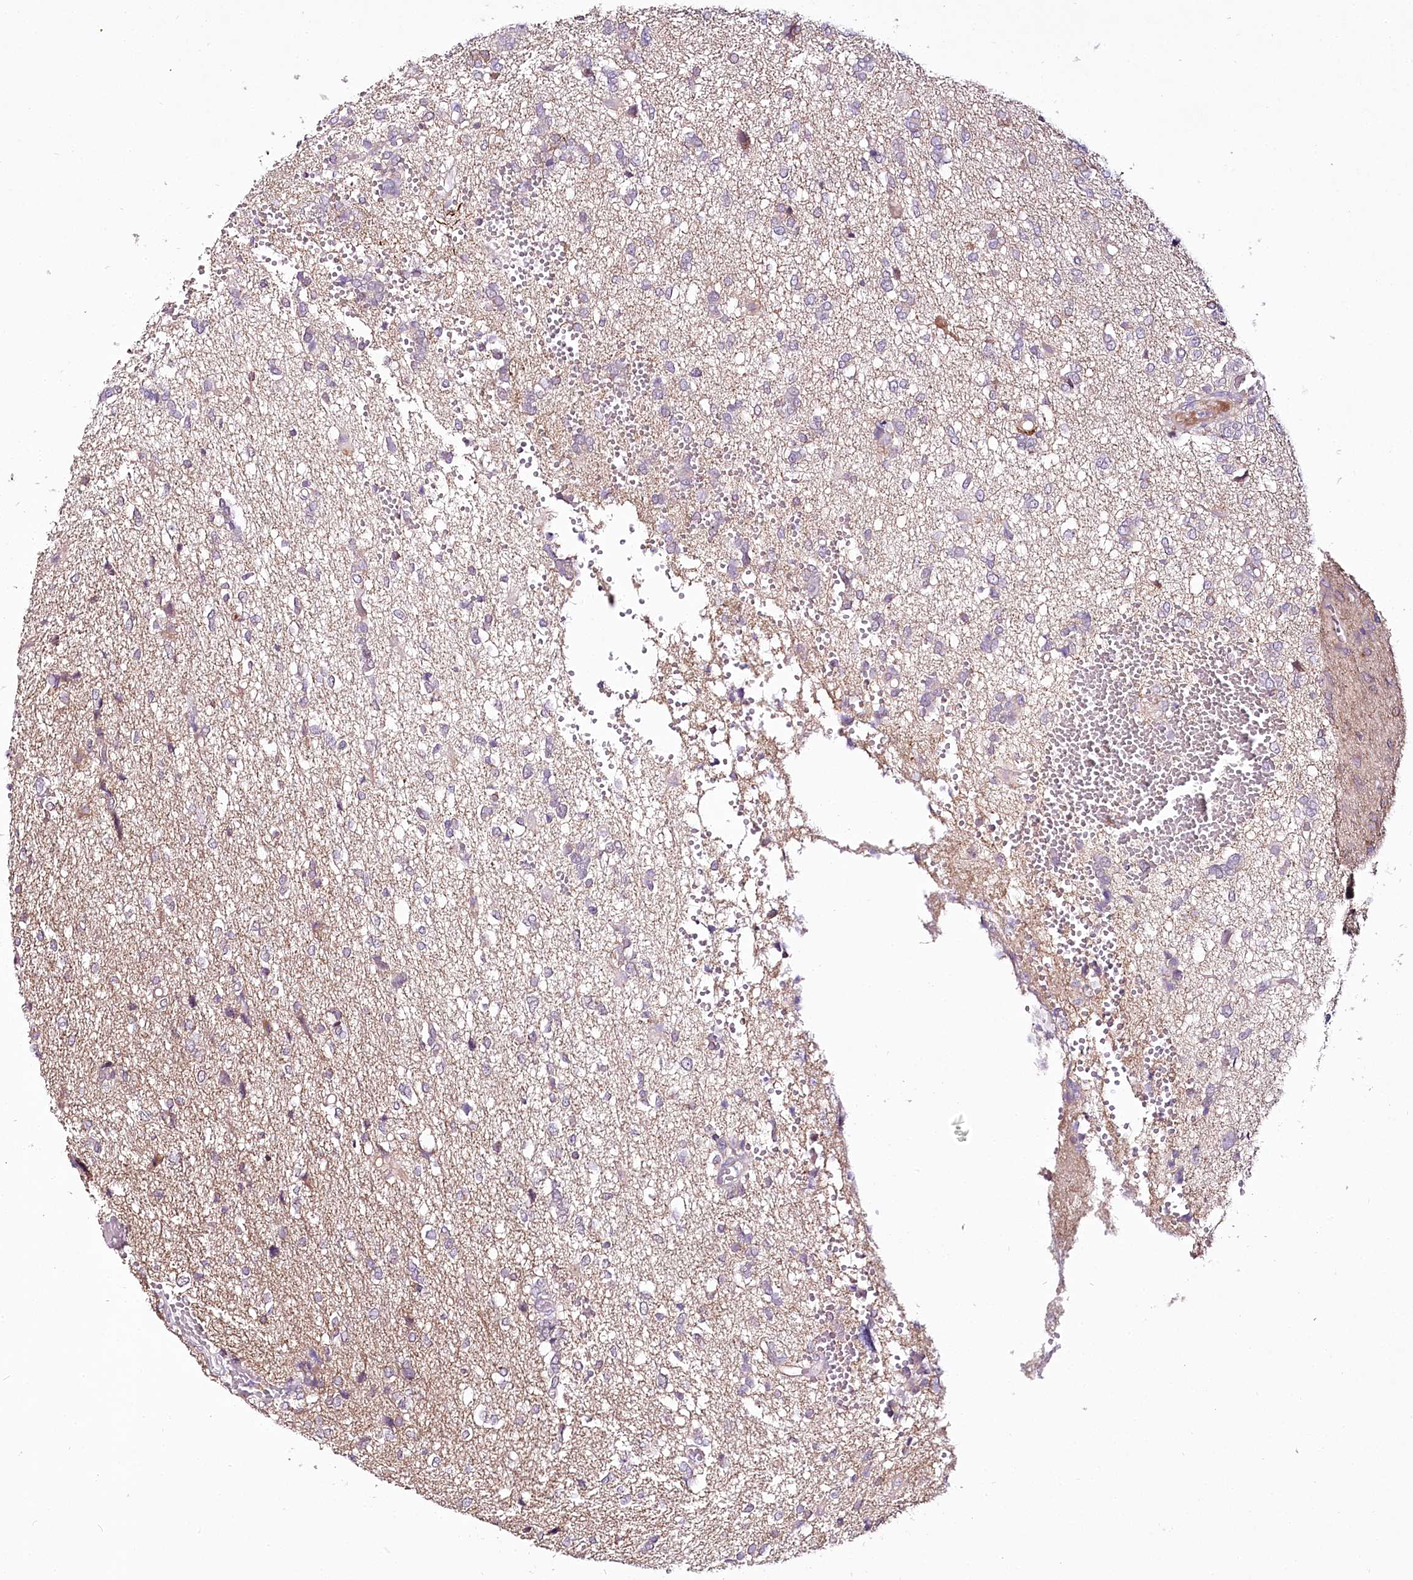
{"staining": {"intensity": "weak", "quantity": "<25%", "location": "cytoplasmic/membranous"}, "tissue": "glioma", "cell_type": "Tumor cells", "image_type": "cancer", "snomed": [{"axis": "morphology", "description": "Glioma, malignant, High grade"}, {"axis": "topography", "description": "Brain"}], "caption": "Immunohistochemistry histopathology image of human glioma stained for a protein (brown), which shows no staining in tumor cells.", "gene": "VWA5A", "patient": {"sex": "female", "age": 59}}